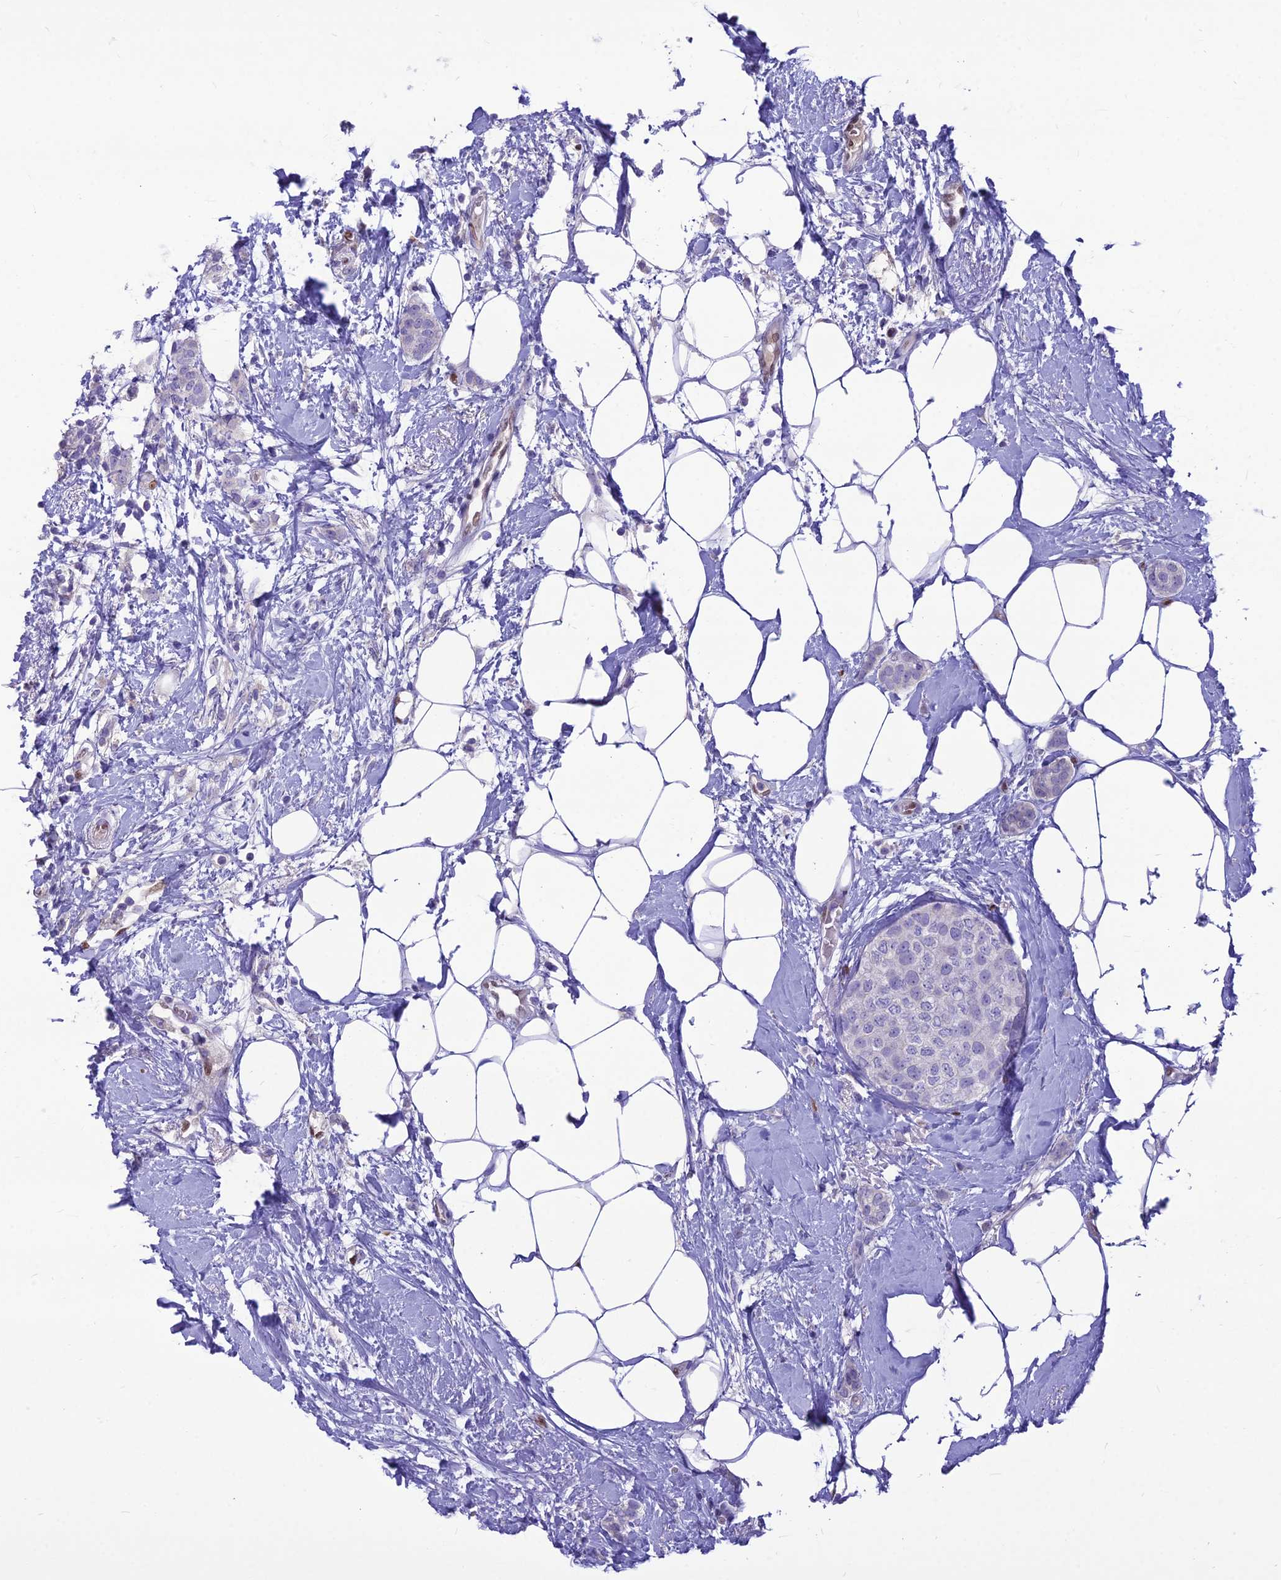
{"staining": {"intensity": "negative", "quantity": "none", "location": "none"}, "tissue": "breast cancer", "cell_type": "Tumor cells", "image_type": "cancer", "snomed": [{"axis": "morphology", "description": "Duct carcinoma"}, {"axis": "topography", "description": "Breast"}], "caption": "Immunohistochemical staining of invasive ductal carcinoma (breast) exhibits no significant expression in tumor cells. The staining was performed using DAB (3,3'-diaminobenzidine) to visualize the protein expression in brown, while the nuclei were stained in blue with hematoxylin (Magnification: 20x).", "gene": "NOVA2", "patient": {"sex": "female", "age": 72}}